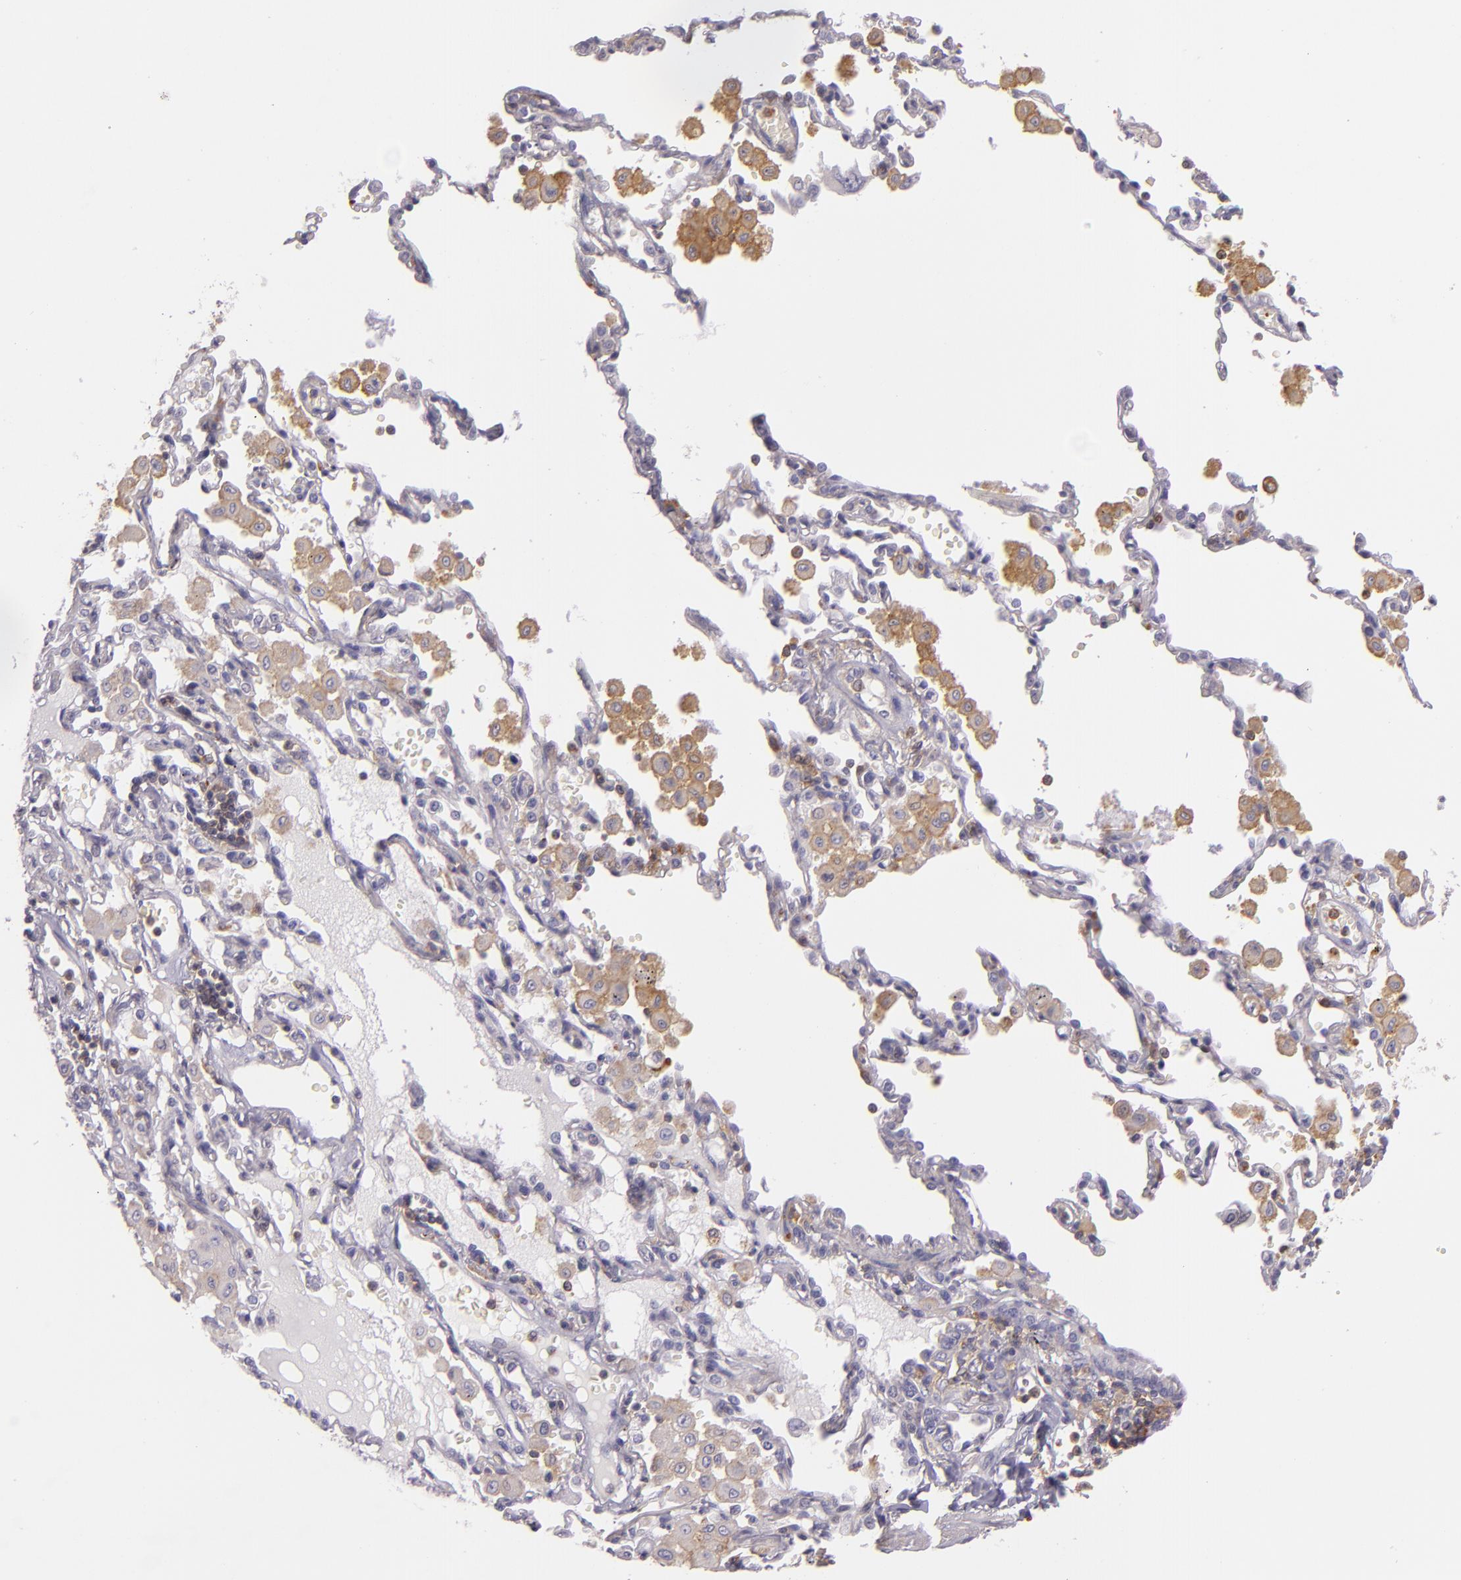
{"staining": {"intensity": "negative", "quantity": "none", "location": "none"}, "tissue": "lung cancer", "cell_type": "Tumor cells", "image_type": "cancer", "snomed": [{"axis": "morphology", "description": "Adenocarcinoma, NOS"}, {"axis": "topography", "description": "Lung"}], "caption": "Lung cancer (adenocarcinoma) was stained to show a protein in brown. There is no significant expression in tumor cells. Brightfield microscopy of IHC stained with DAB (3,3'-diaminobenzidine) (brown) and hematoxylin (blue), captured at high magnification.", "gene": "TLN1", "patient": {"sex": "male", "age": 64}}